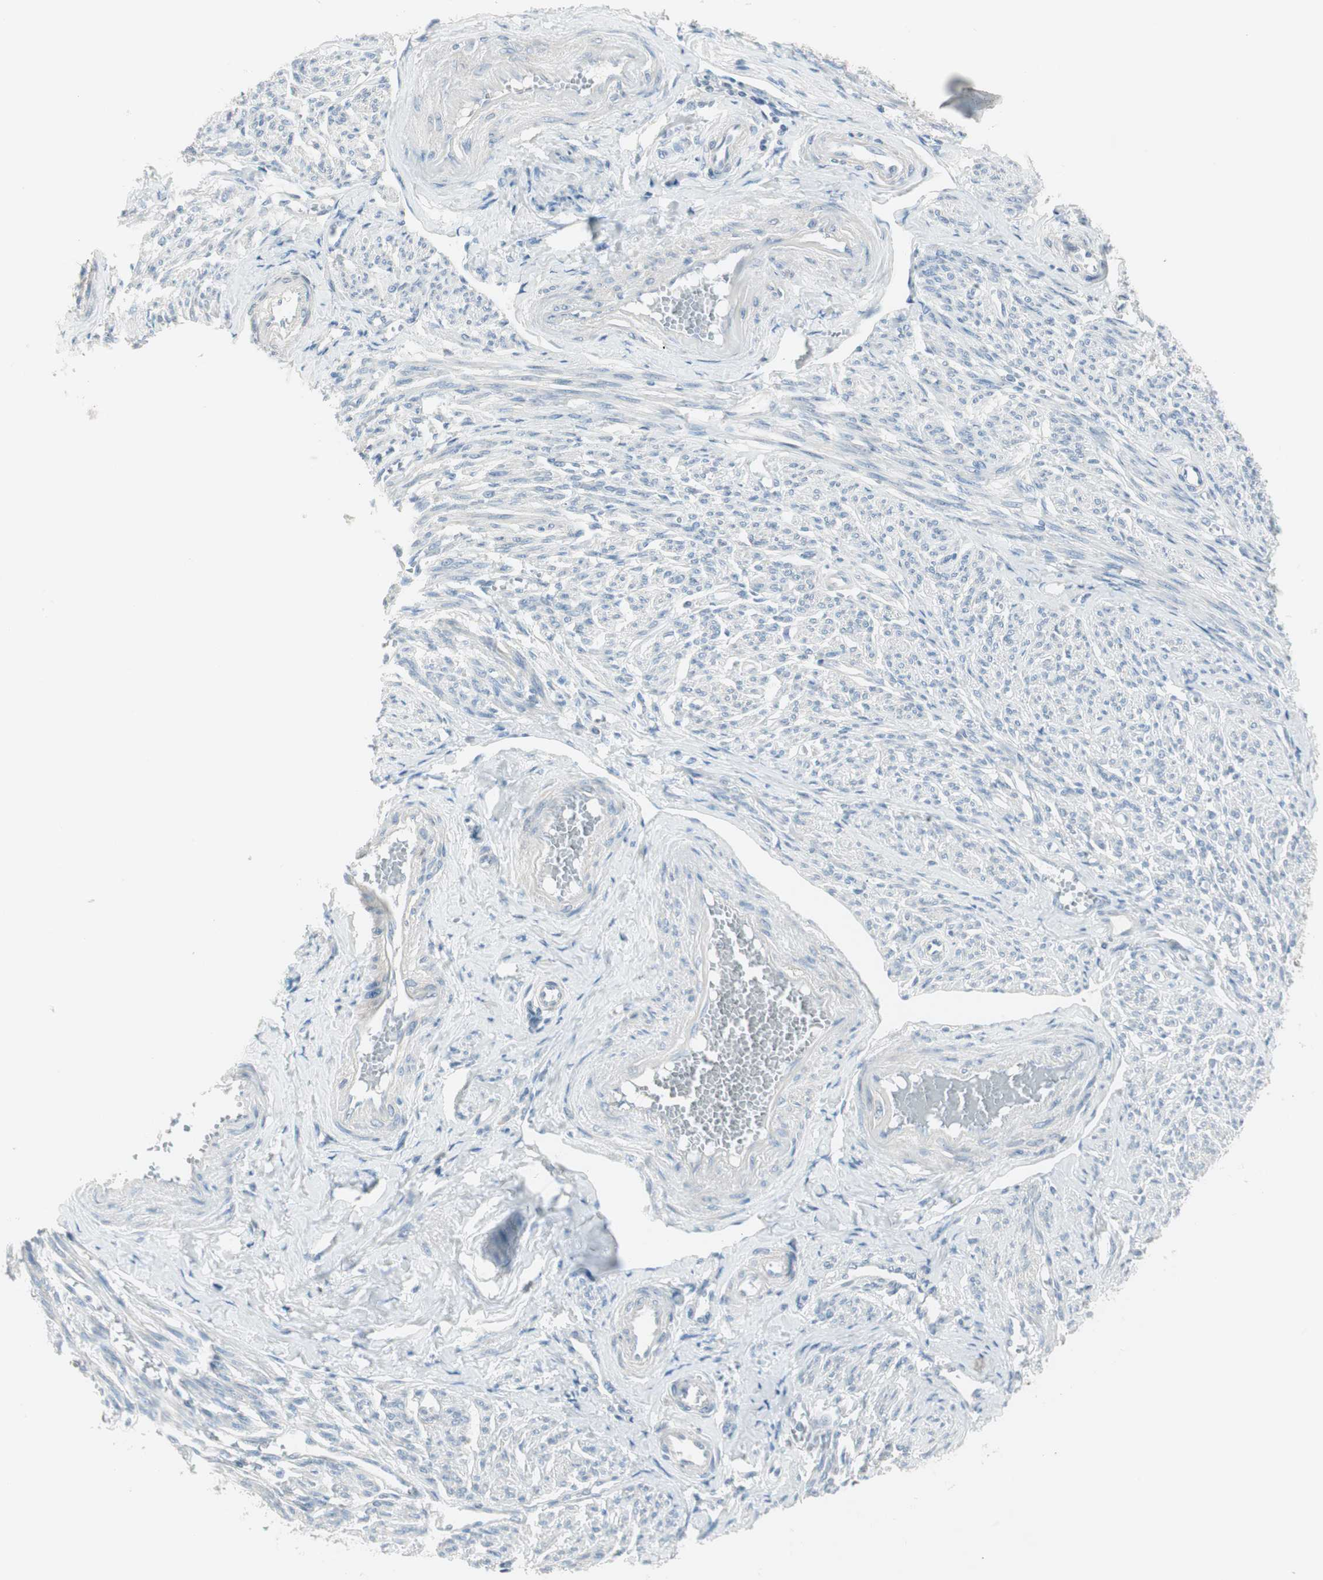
{"staining": {"intensity": "weak", "quantity": "25%-75%", "location": "cytoplasmic/membranous"}, "tissue": "smooth muscle", "cell_type": "Smooth muscle cells", "image_type": "normal", "snomed": [{"axis": "morphology", "description": "Normal tissue, NOS"}, {"axis": "topography", "description": "Smooth muscle"}], "caption": "Immunohistochemical staining of normal smooth muscle exhibits low levels of weak cytoplasmic/membranous staining in about 25%-75% of smooth muscle cells.", "gene": "ITLN2", "patient": {"sex": "female", "age": 65}}